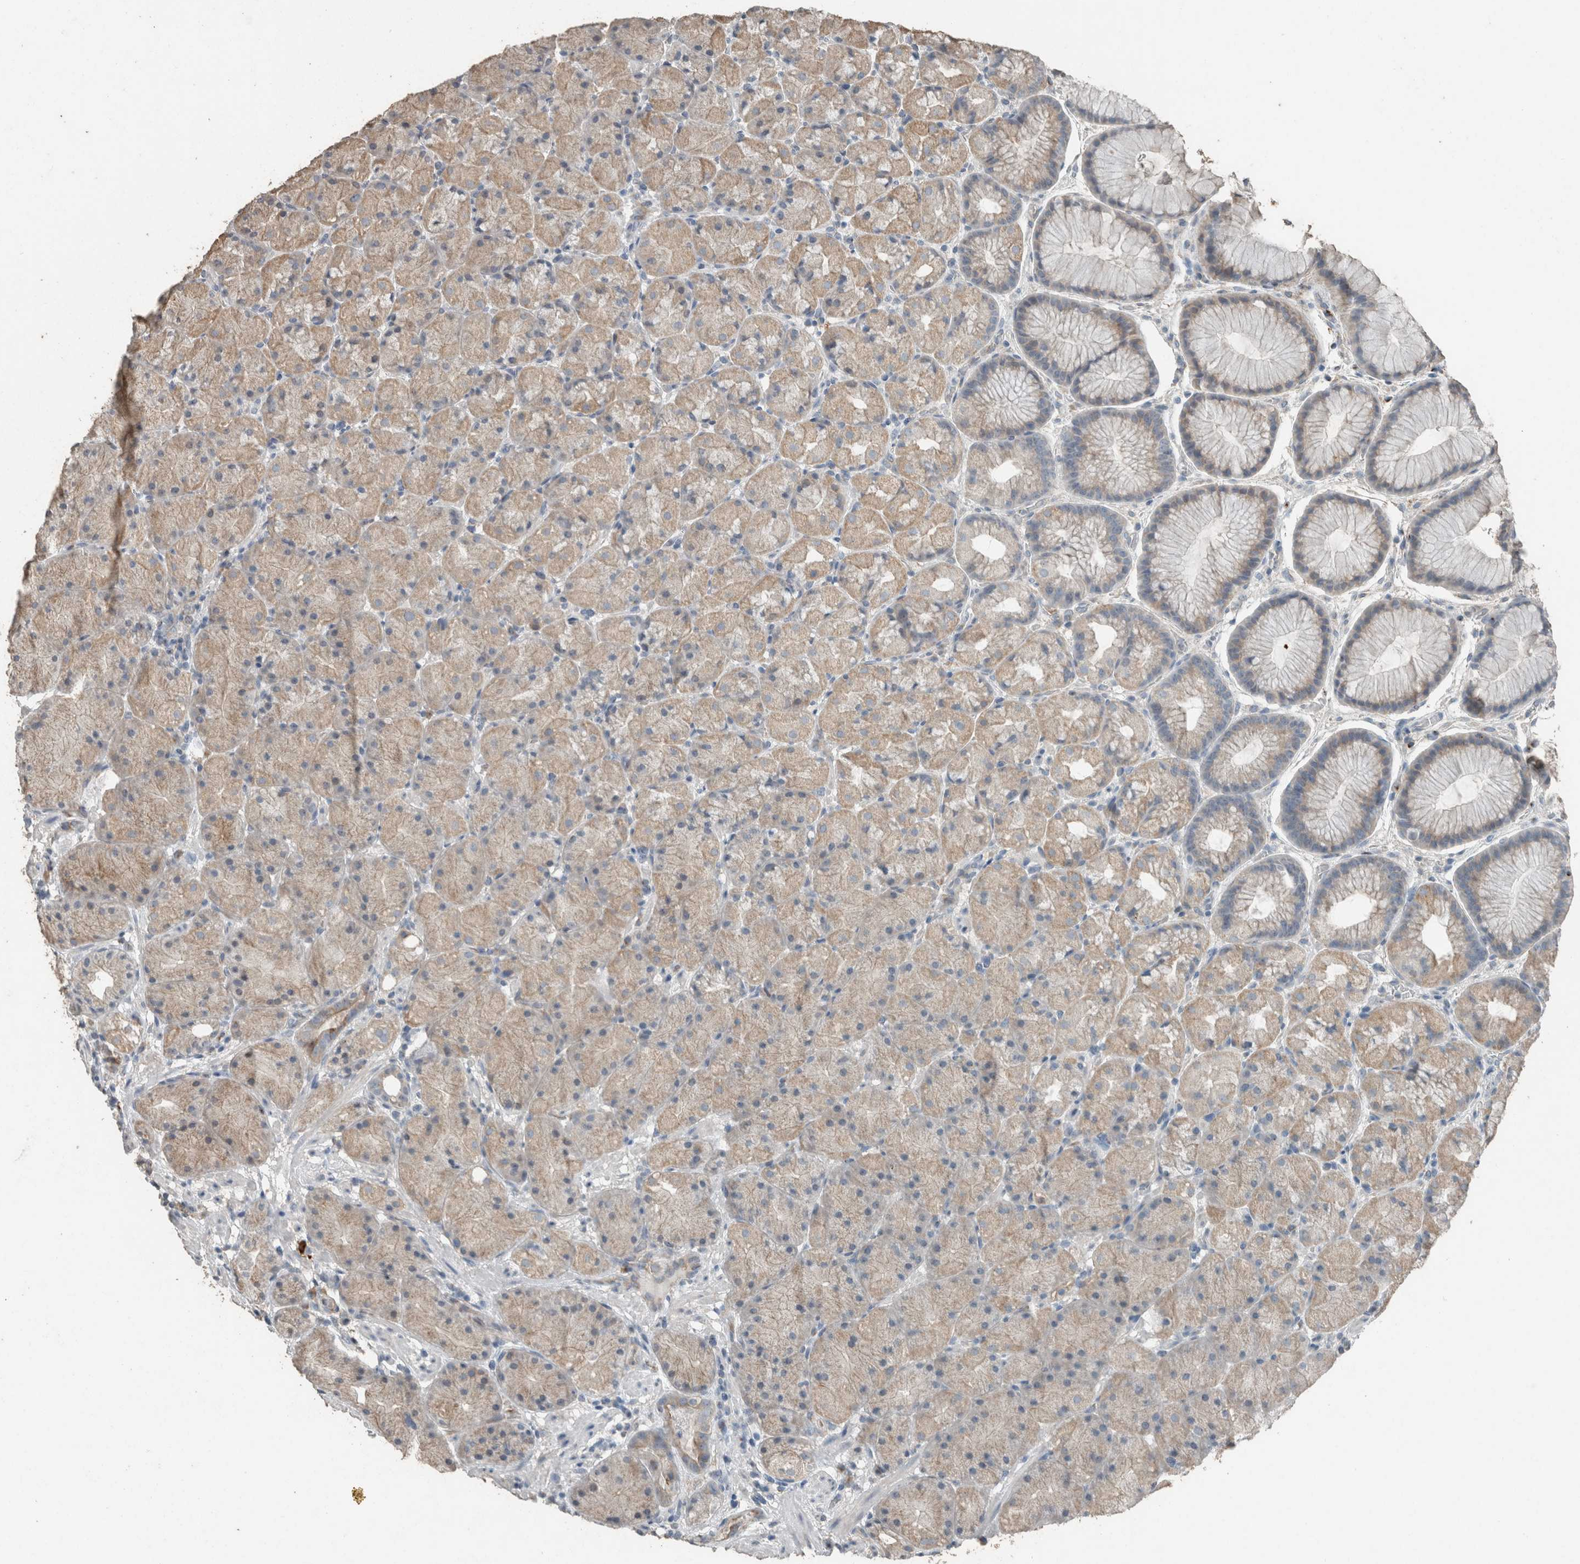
{"staining": {"intensity": "moderate", "quantity": "25%-75%", "location": "cytoplasmic/membranous"}, "tissue": "stomach", "cell_type": "Glandular cells", "image_type": "normal", "snomed": [{"axis": "morphology", "description": "Normal tissue, NOS"}, {"axis": "topography", "description": "Stomach, upper"}, {"axis": "topography", "description": "Stomach"}], "caption": "The photomicrograph shows a brown stain indicating the presence of a protein in the cytoplasmic/membranous of glandular cells in stomach. The protein is stained brown, and the nuclei are stained in blue (DAB IHC with brightfield microscopy, high magnification).", "gene": "ACVR2B", "patient": {"sex": "male", "age": 48}}